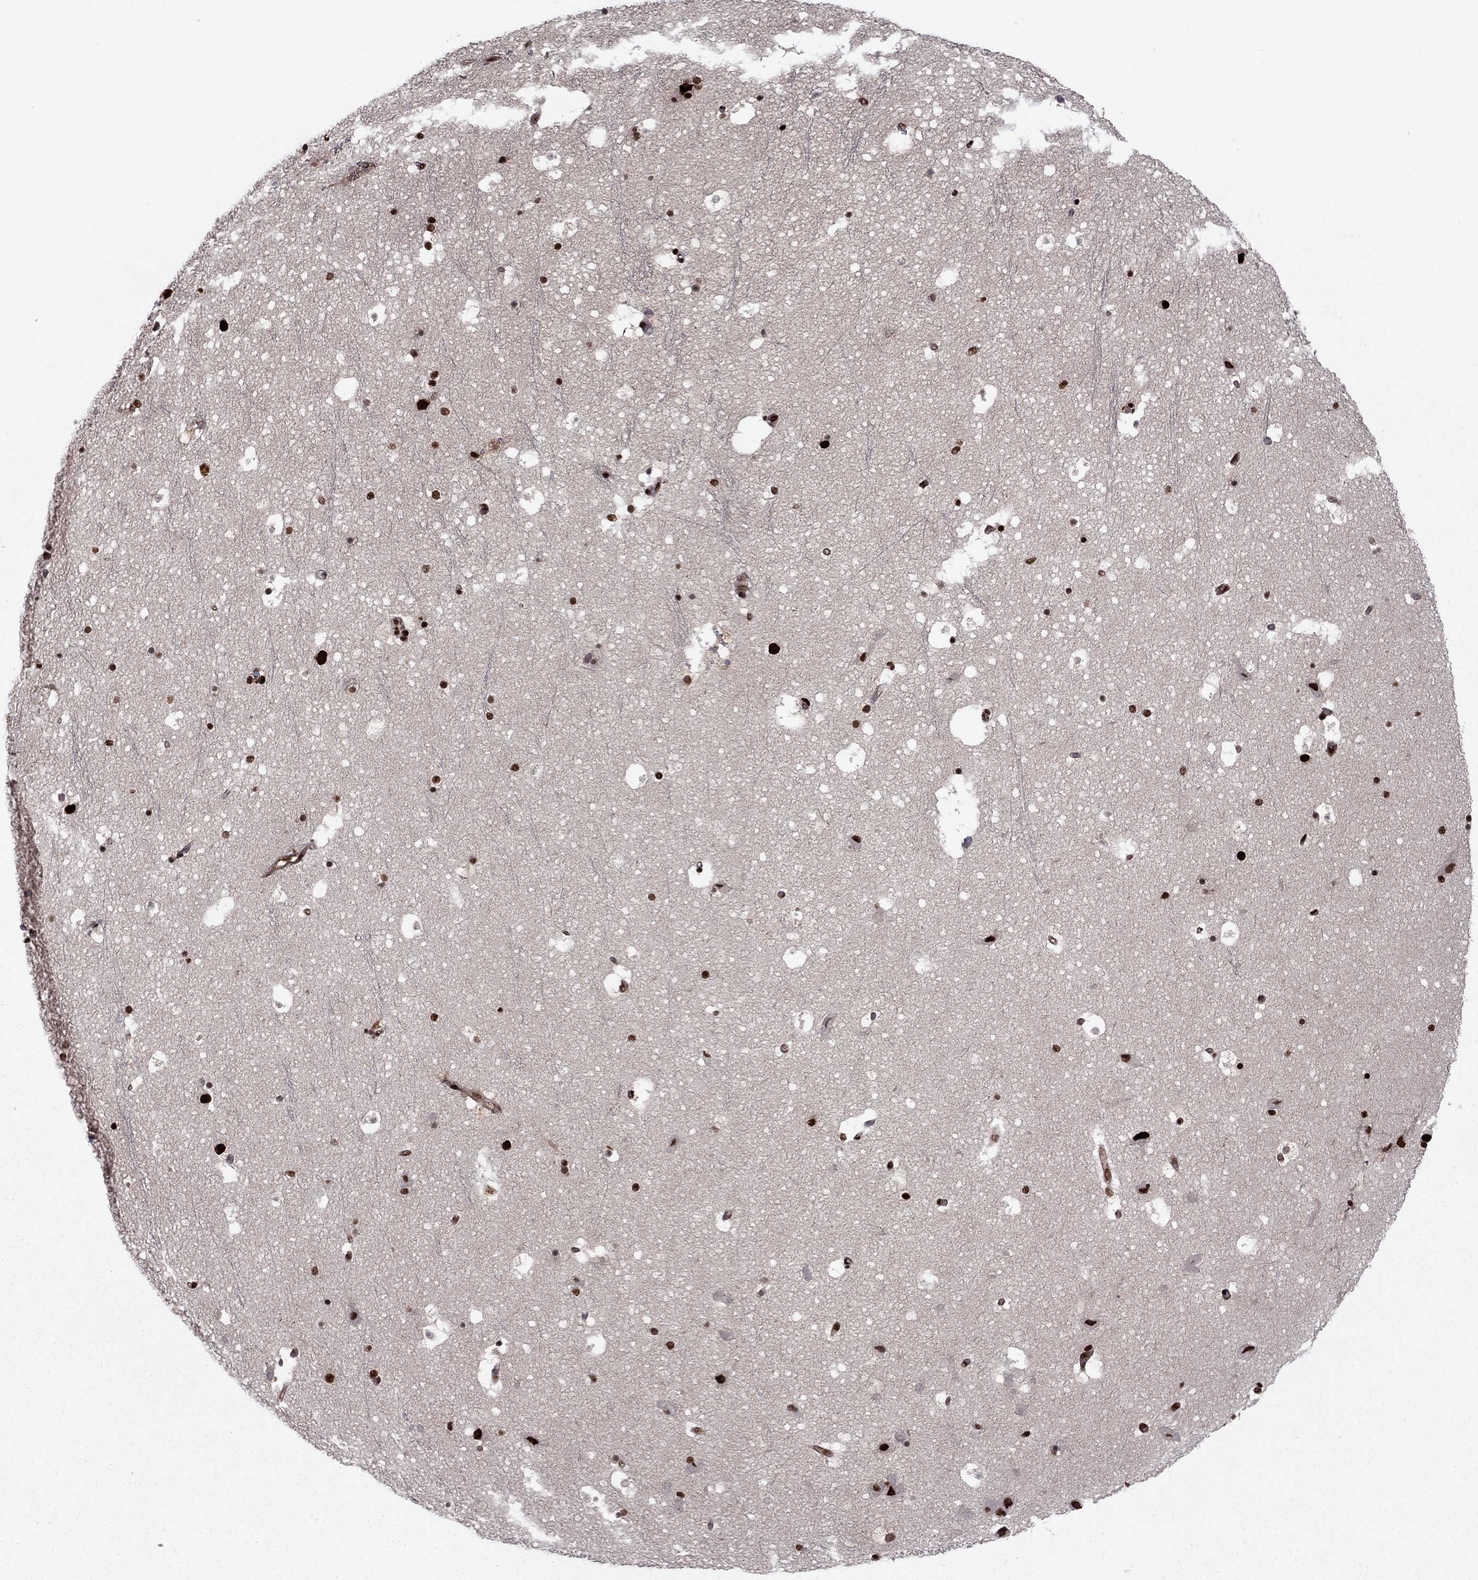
{"staining": {"intensity": "strong", "quantity": "25%-75%", "location": "nuclear"}, "tissue": "hippocampus", "cell_type": "Glial cells", "image_type": "normal", "snomed": [{"axis": "morphology", "description": "Normal tissue, NOS"}, {"axis": "topography", "description": "Hippocampus"}], "caption": "Immunohistochemistry (DAB) staining of unremarkable human hippocampus displays strong nuclear protein expression in about 25%-75% of glial cells.", "gene": "USP54", "patient": {"sex": "male", "age": 51}}